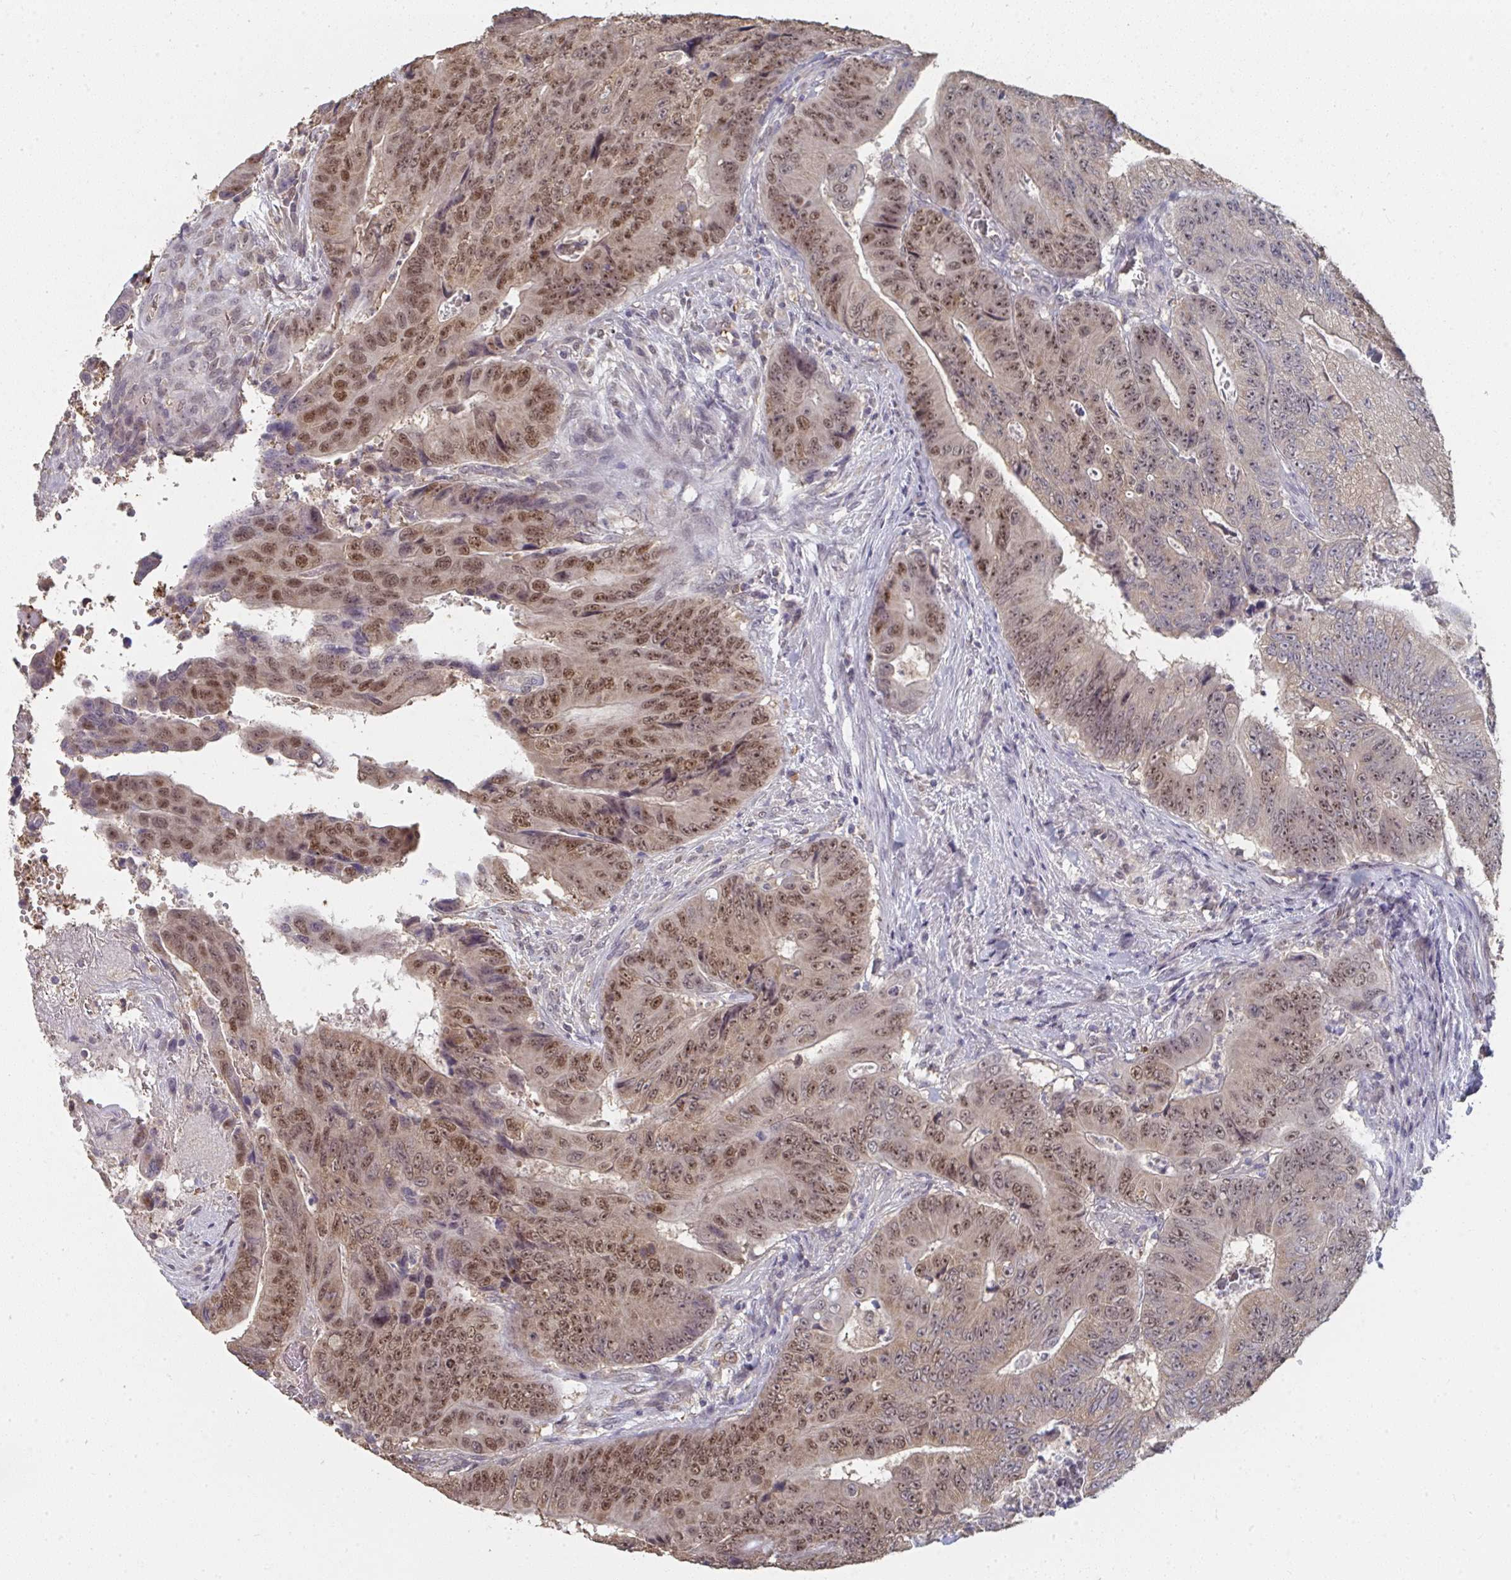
{"staining": {"intensity": "moderate", "quantity": "25%-75%", "location": "cytoplasmic/membranous,nuclear"}, "tissue": "colorectal cancer", "cell_type": "Tumor cells", "image_type": "cancer", "snomed": [{"axis": "morphology", "description": "Adenocarcinoma, NOS"}, {"axis": "topography", "description": "Colon"}], "caption": "Colorectal cancer was stained to show a protein in brown. There is medium levels of moderate cytoplasmic/membranous and nuclear expression in approximately 25%-75% of tumor cells. (IHC, brightfield microscopy, high magnification).", "gene": "LIX1", "patient": {"sex": "female", "age": 48}}